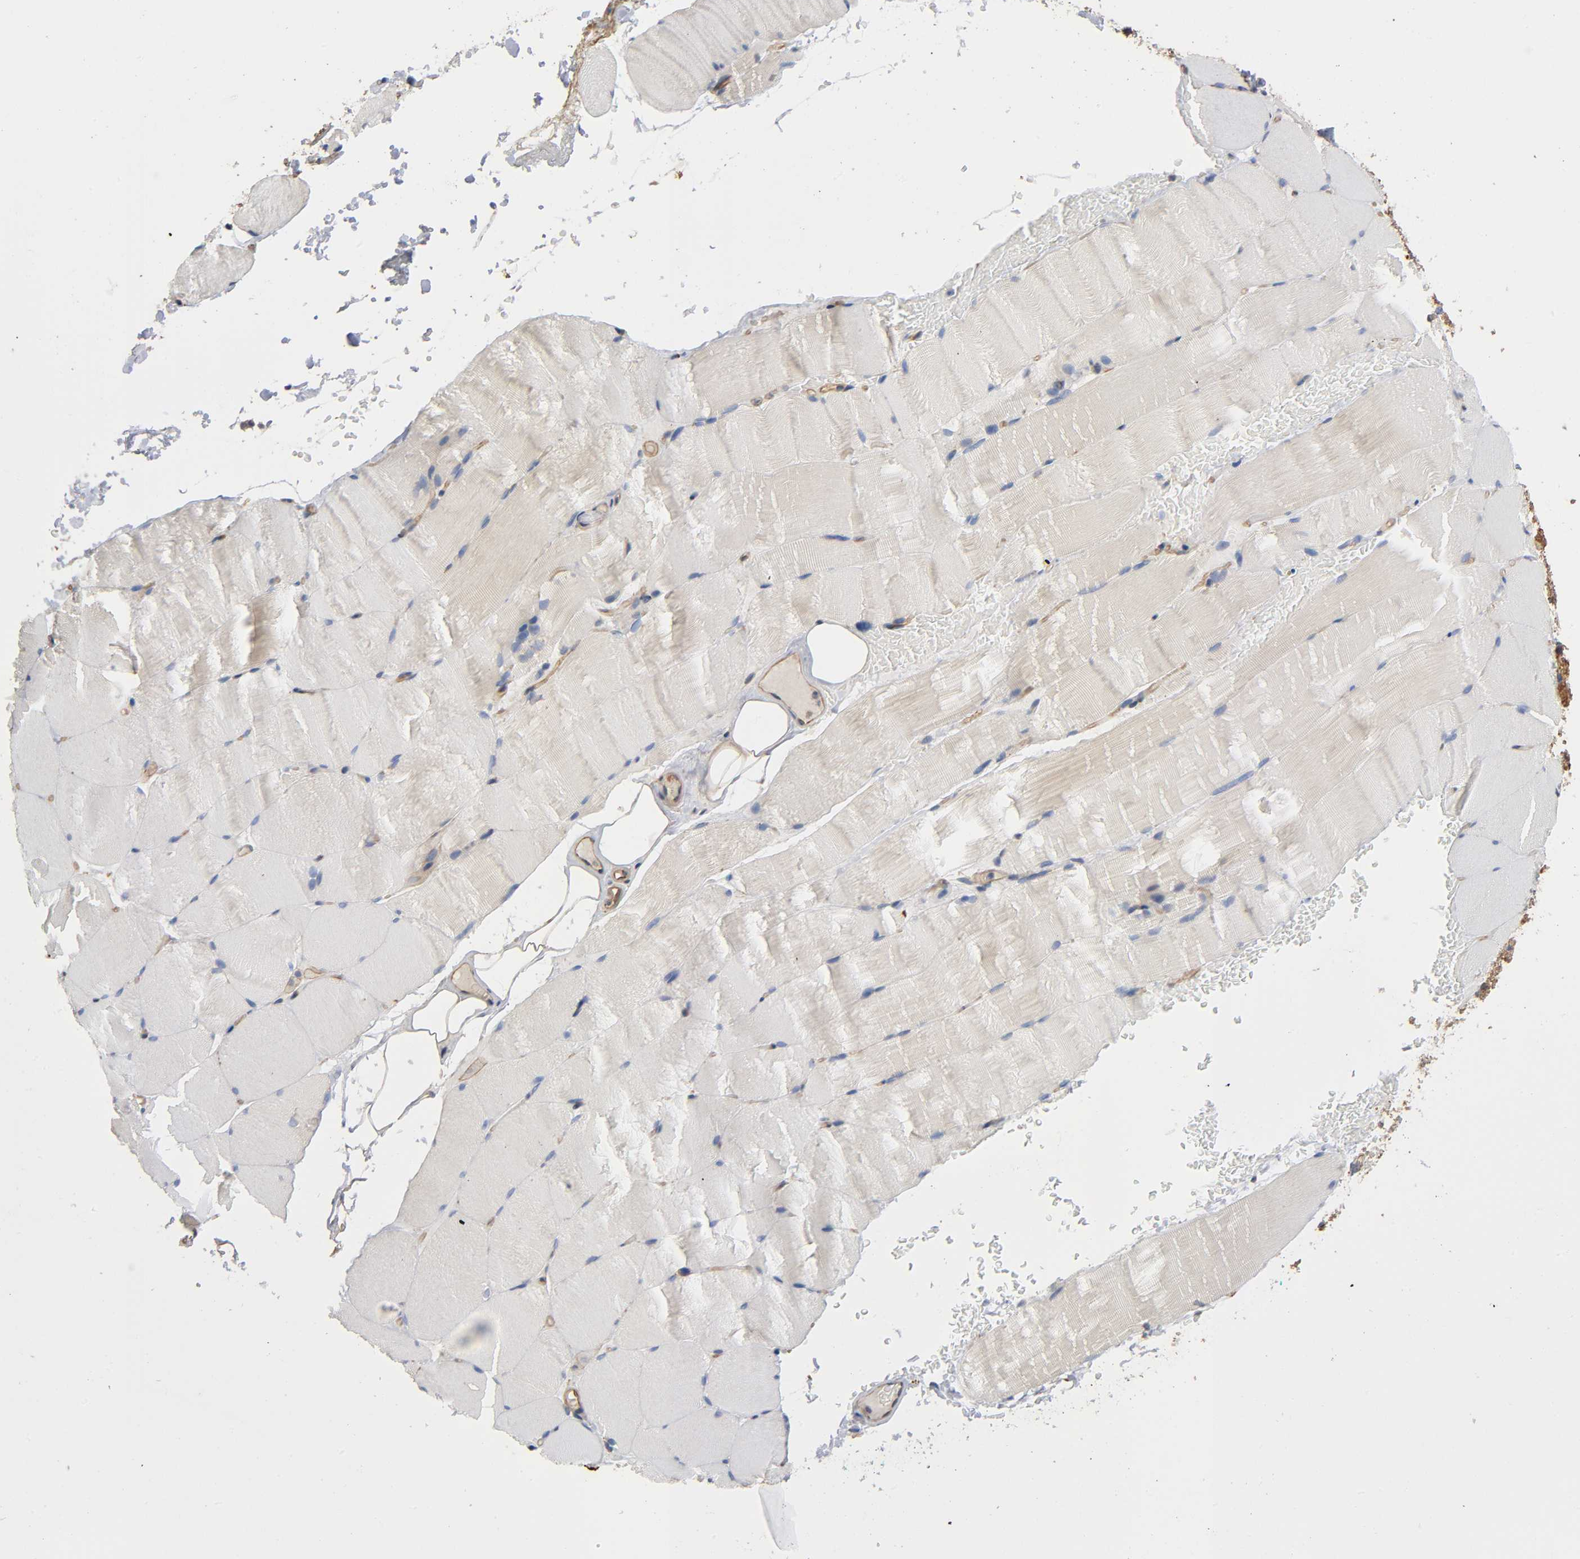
{"staining": {"intensity": "negative", "quantity": "none", "location": "none"}, "tissue": "skeletal muscle", "cell_type": "Myocytes", "image_type": "normal", "snomed": [{"axis": "morphology", "description": "Normal tissue, NOS"}, {"axis": "topography", "description": "Skeletal muscle"}], "caption": "Micrograph shows no significant protein staining in myocytes of benign skeletal muscle. (DAB (3,3'-diaminobenzidine) immunohistochemistry with hematoxylin counter stain).", "gene": "MARS1", "patient": {"sex": "female", "age": 37}}